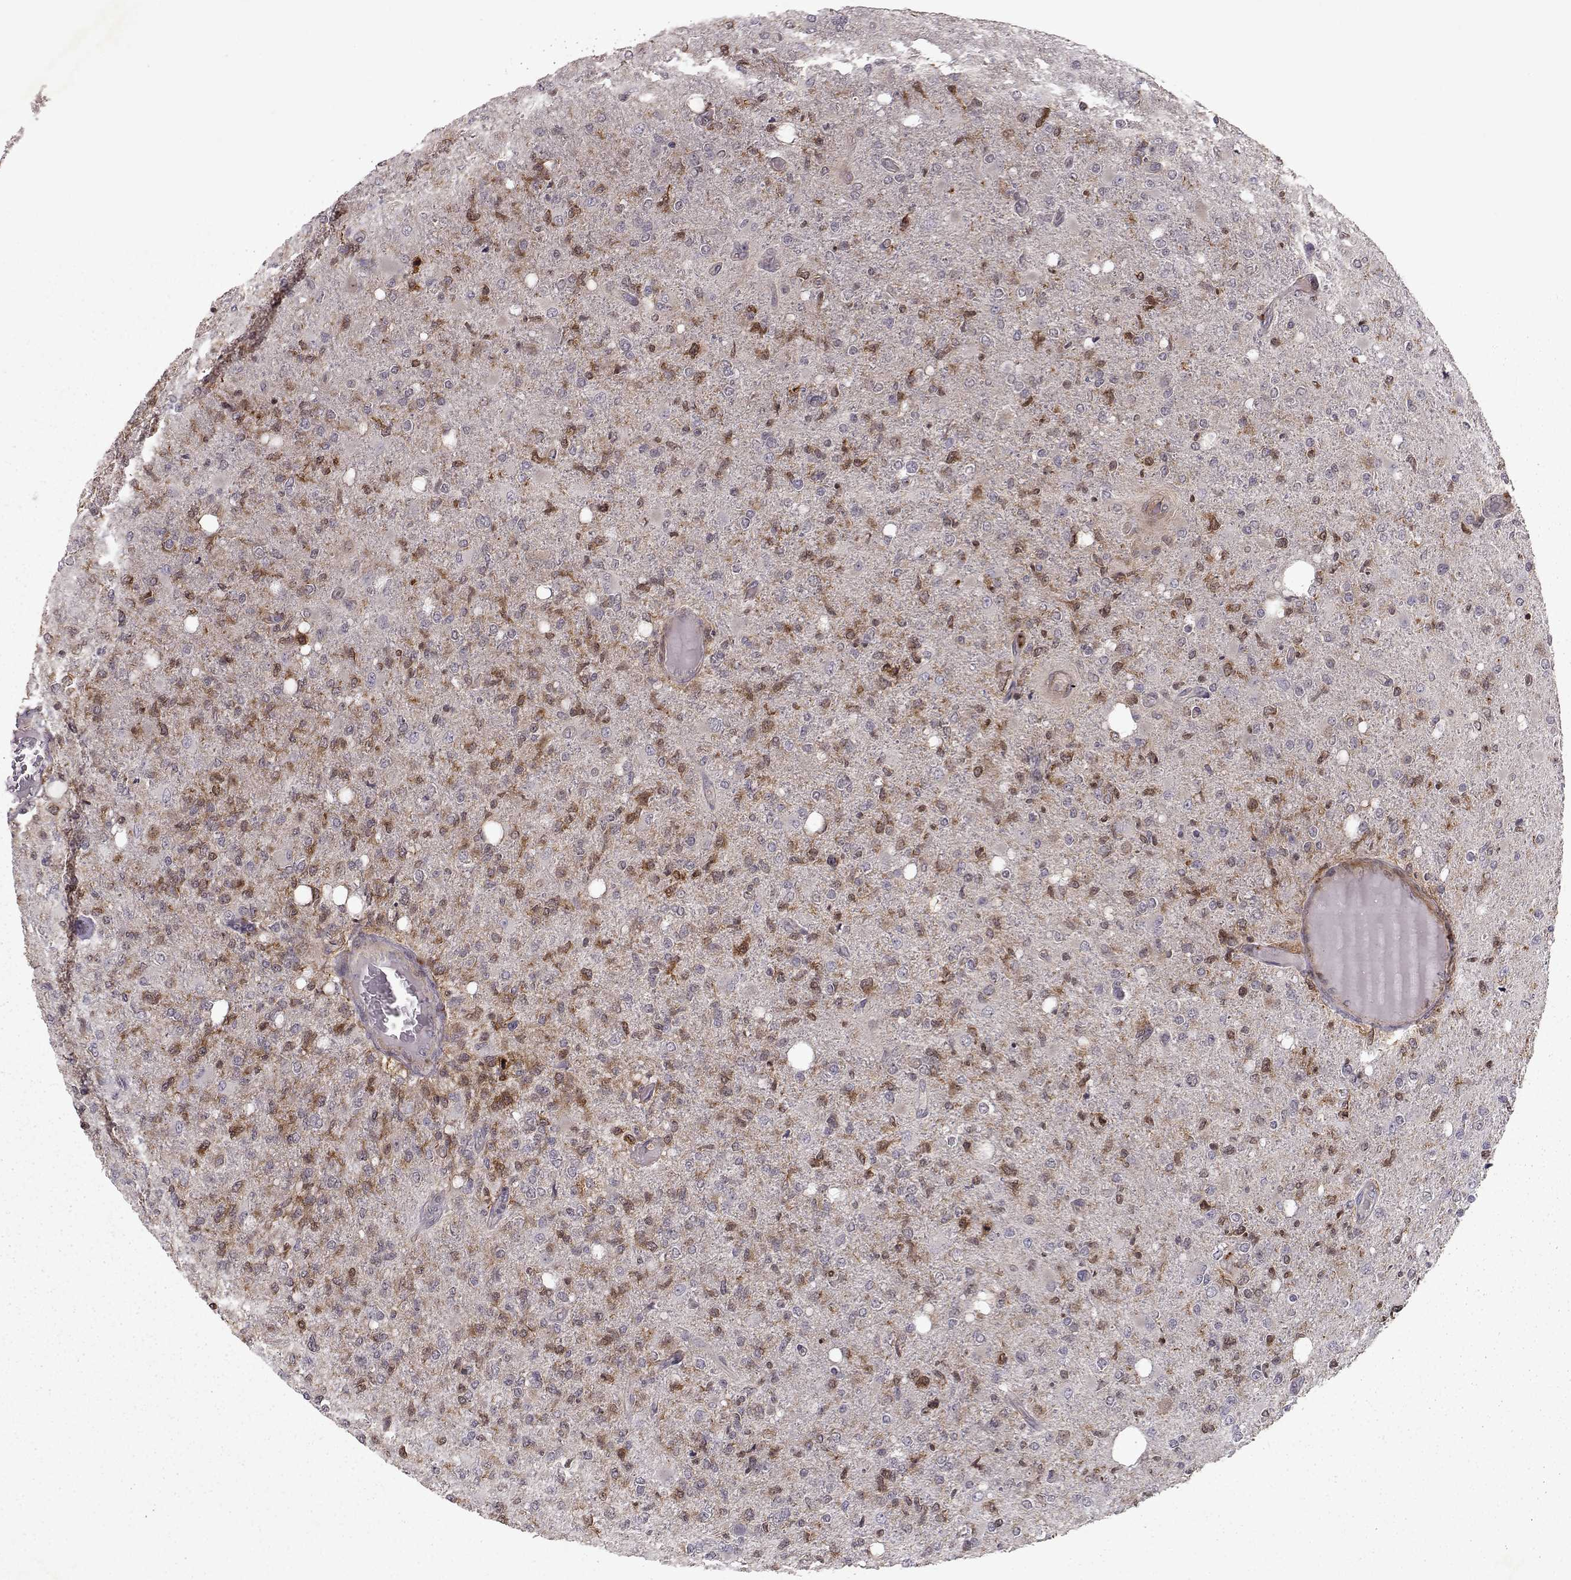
{"staining": {"intensity": "negative", "quantity": "none", "location": "none"}, "tissue": "glioma", "cell_type": "Tumor cells", "image_type": "cancer", "snomed": [{"axis": "morphology", "description": "Glioma, malignant, High grade"}, {"axis": "topography", "description": "Cerebral cortex"}], "caption": "Immunohistochemistry image of malignant high-grade glioma stained for a protein (brown), which exhibits no positivity in tumor cells.", "gene": "RANBP1", "patient": {"sex": "male", "age": 70}}